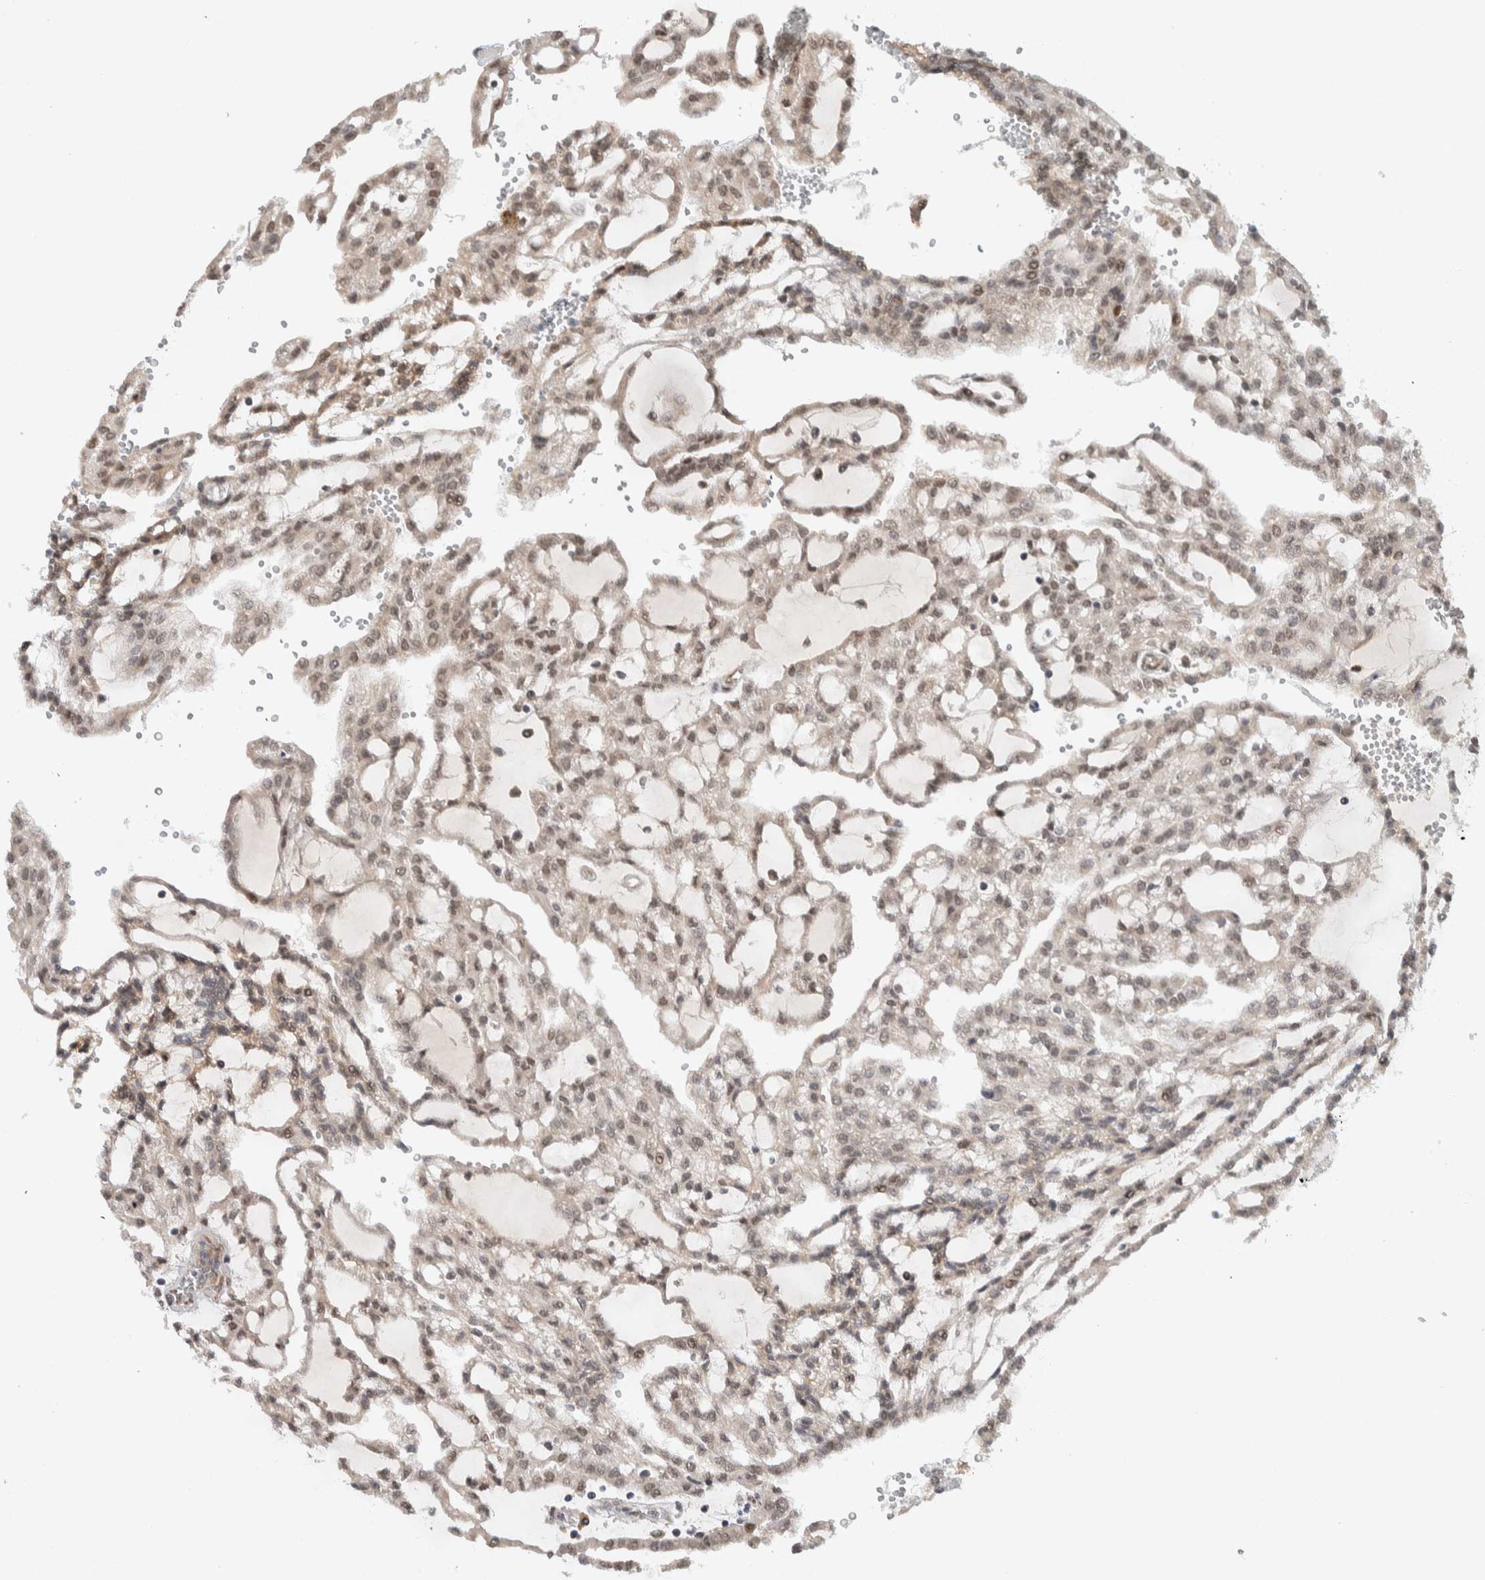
{"staining": {"intensity": "weak", "quantity": "25%-75%", "location": "nuclear"}, "tissue": "renal cancer", "cell_type": "Tumor cells", "image_type": "cancer", "snomed": [{"axis": "morphology", "description": "Adenocarcinoma, NOS"}, {"axis": "topography", "description": "Kidney"}], "caption": "Tumor cells display weak nuclear positivity in approximately 25%-75% of cells in renal adenocarcinoma. Nuclei are stained in blue.", "gene": "TNRC18", "patient": {"sex": "male", "age": 63}}